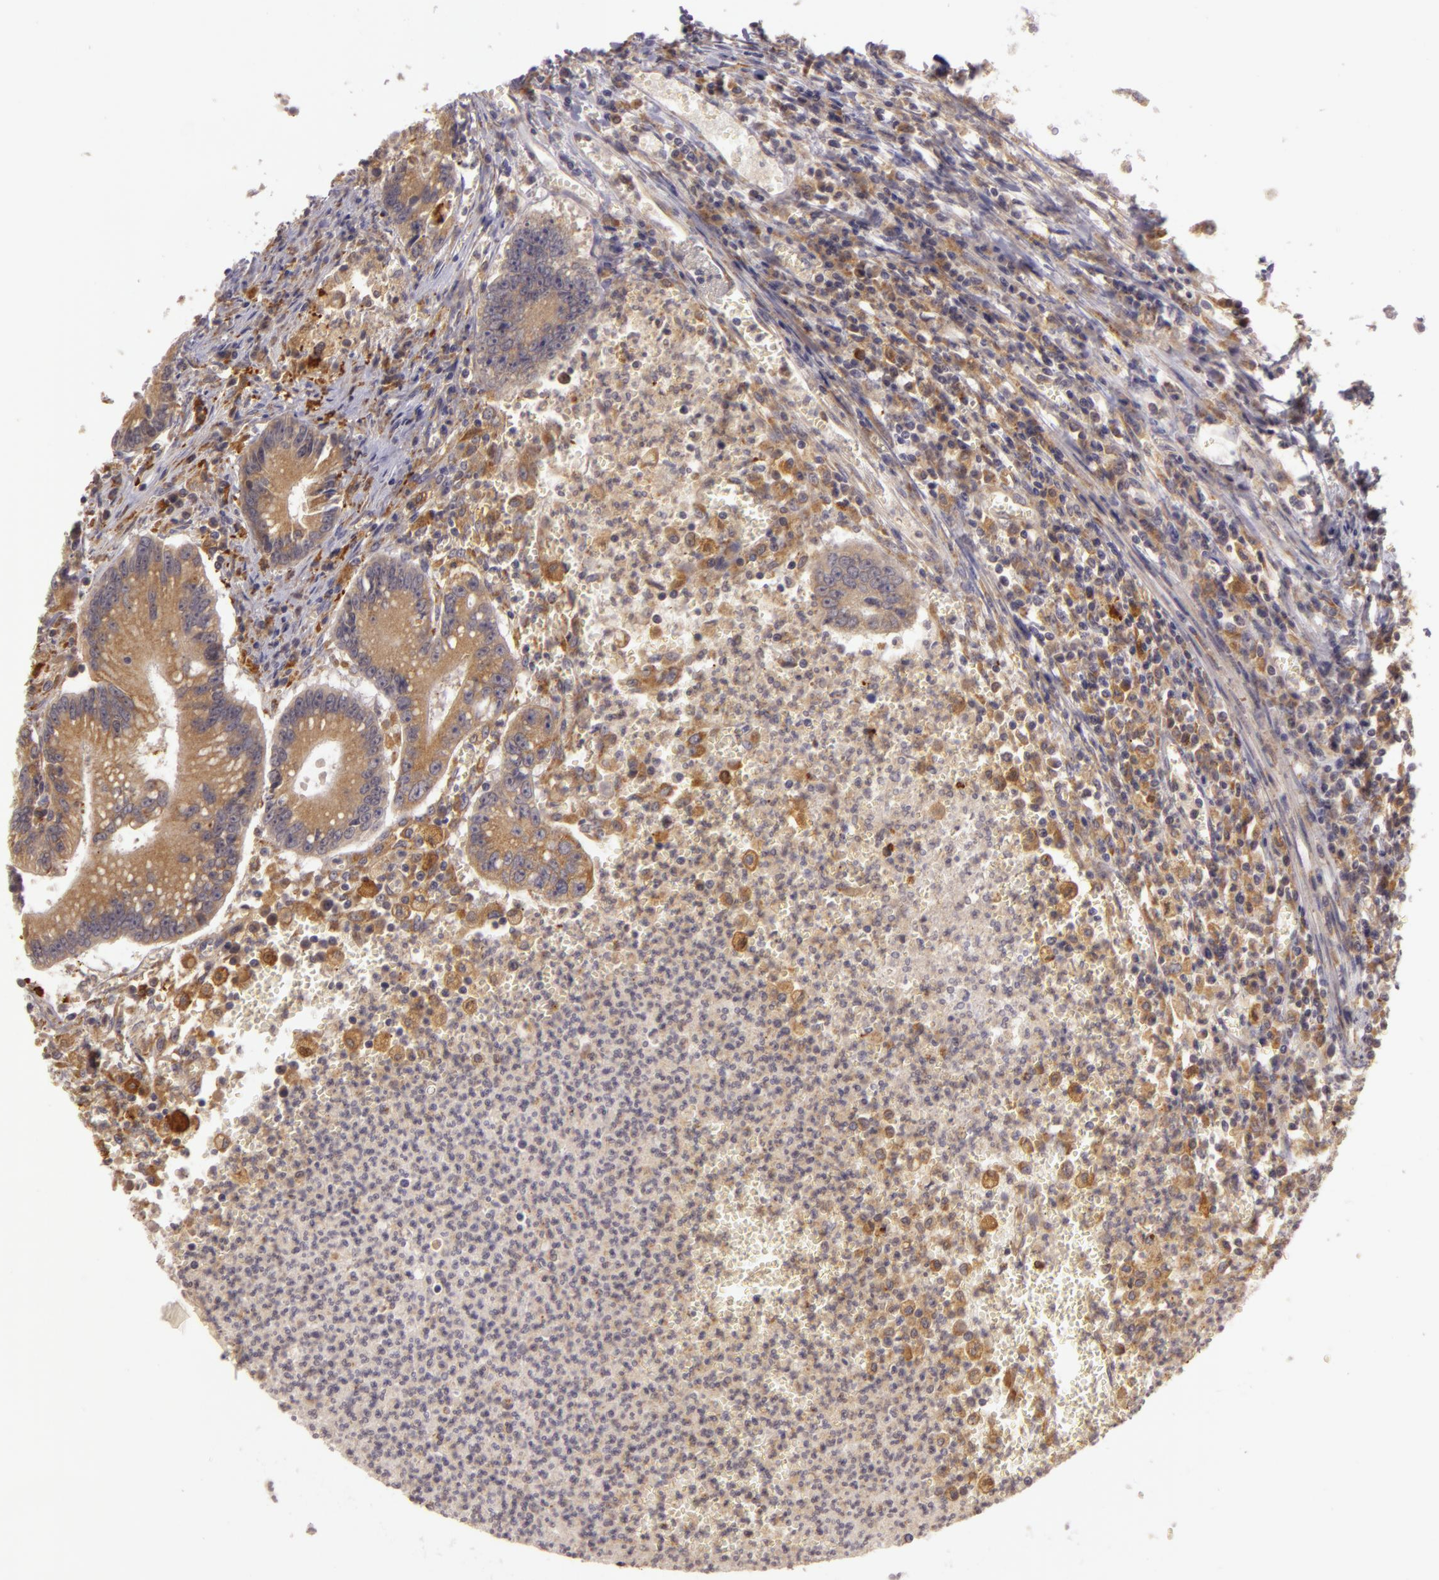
{"staining": {"intensity": "moderate", "quantity": ">75%", "location": "cytoplasmic/membranous"}, "tissue": "colorectal cancer", "cell_type": "Tumor cells", "image_type": "cancer", "snomed": [{"axis": "morphology", "description": "Adenocarcinoma, NOS"}, {"axis": "topography", "description": "Rectum"}], "caption": "The micrograph demonstrates immunohistochemical staining of colorectal adenocarcinoma. There is moderate cytoplasmic/membranous positivity is present in approximately >75% of tumor cells. (Brightfield microscopy of DAB IHC at high magnification).", "gene": "PPP1R3F", "patient": {"sex": "female", "age": 81}}